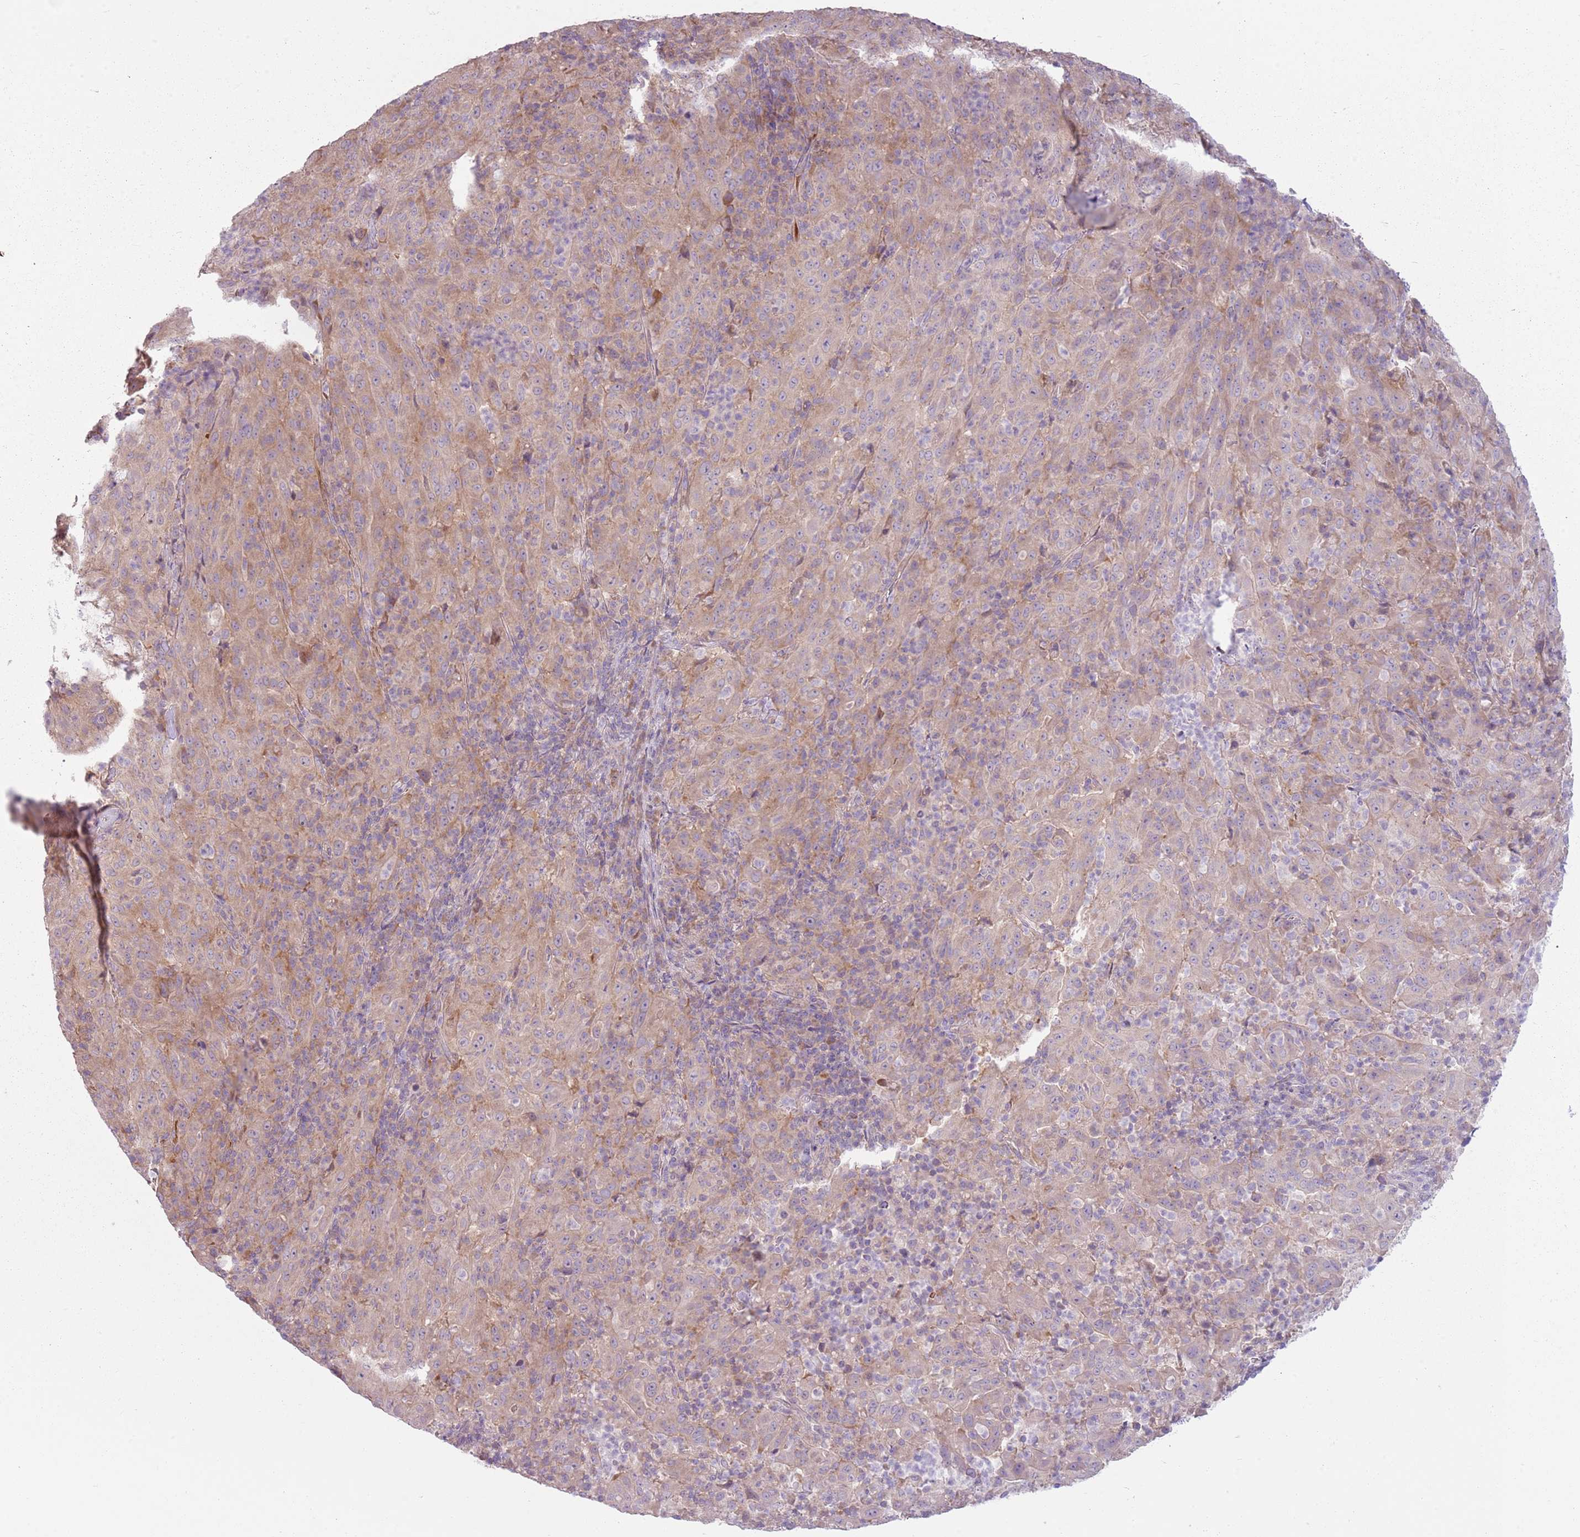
{"staining": {"intensity": "weak", "quantity": ">75%", "location": "cytoplasmic/membranous"}, "tissue": "pancreatic cancer", "cell_type": "Tumor cells", "image_type": "cancer", "snomed": [{"axis": "morphology", "description": "Adenocarcinoma, NOS"}, {"axis": "topography", "description": "Pancreas"}], "caption": "Weak cytoplasmic/membranous staining for a protein is identified in approximately >75% of tumor cells of pancreatic cancer using IHC.", "gene": "HSPA14", "patient": {"sex": "male", "age": 63}}